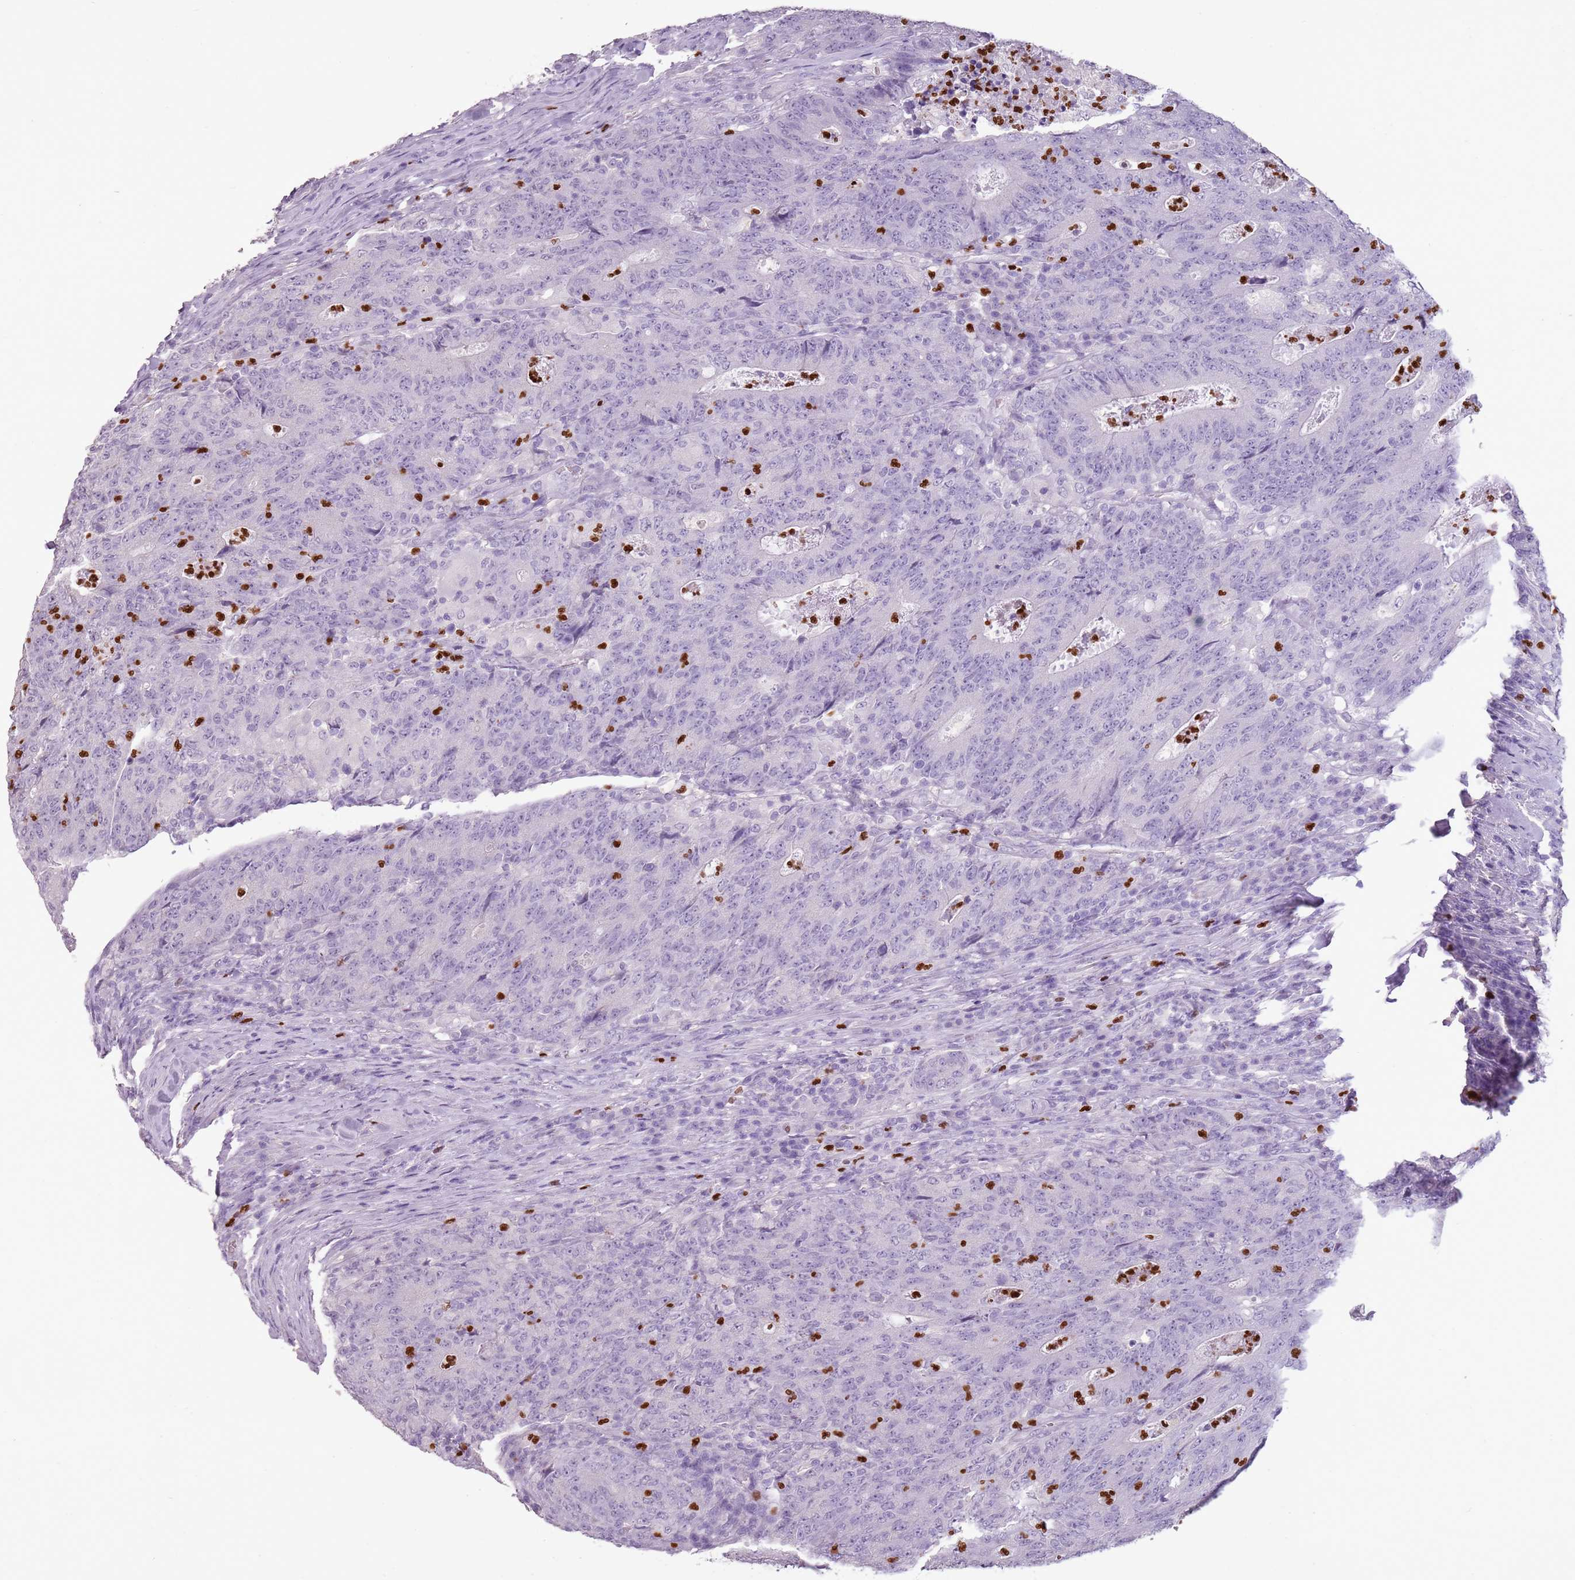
{"staining": {"intensity": "negative", "quantity": "none", "location": "none"}, "tissue": "colorectal cancer", "cell_type": "Tumor cells", "image_type": "cancer", "snomed": [{"axis": "morphology", "description": "Adenocarcinoma, NOS"}, {"axis": "topography", "description": "Colon"}], "caption": "Immunohistochemical staining of colorectal adenocarcinoma shows no significant expression in tumor cells.", "gene": "CELF6", "patient": {"sex": "female", "age": 75}}